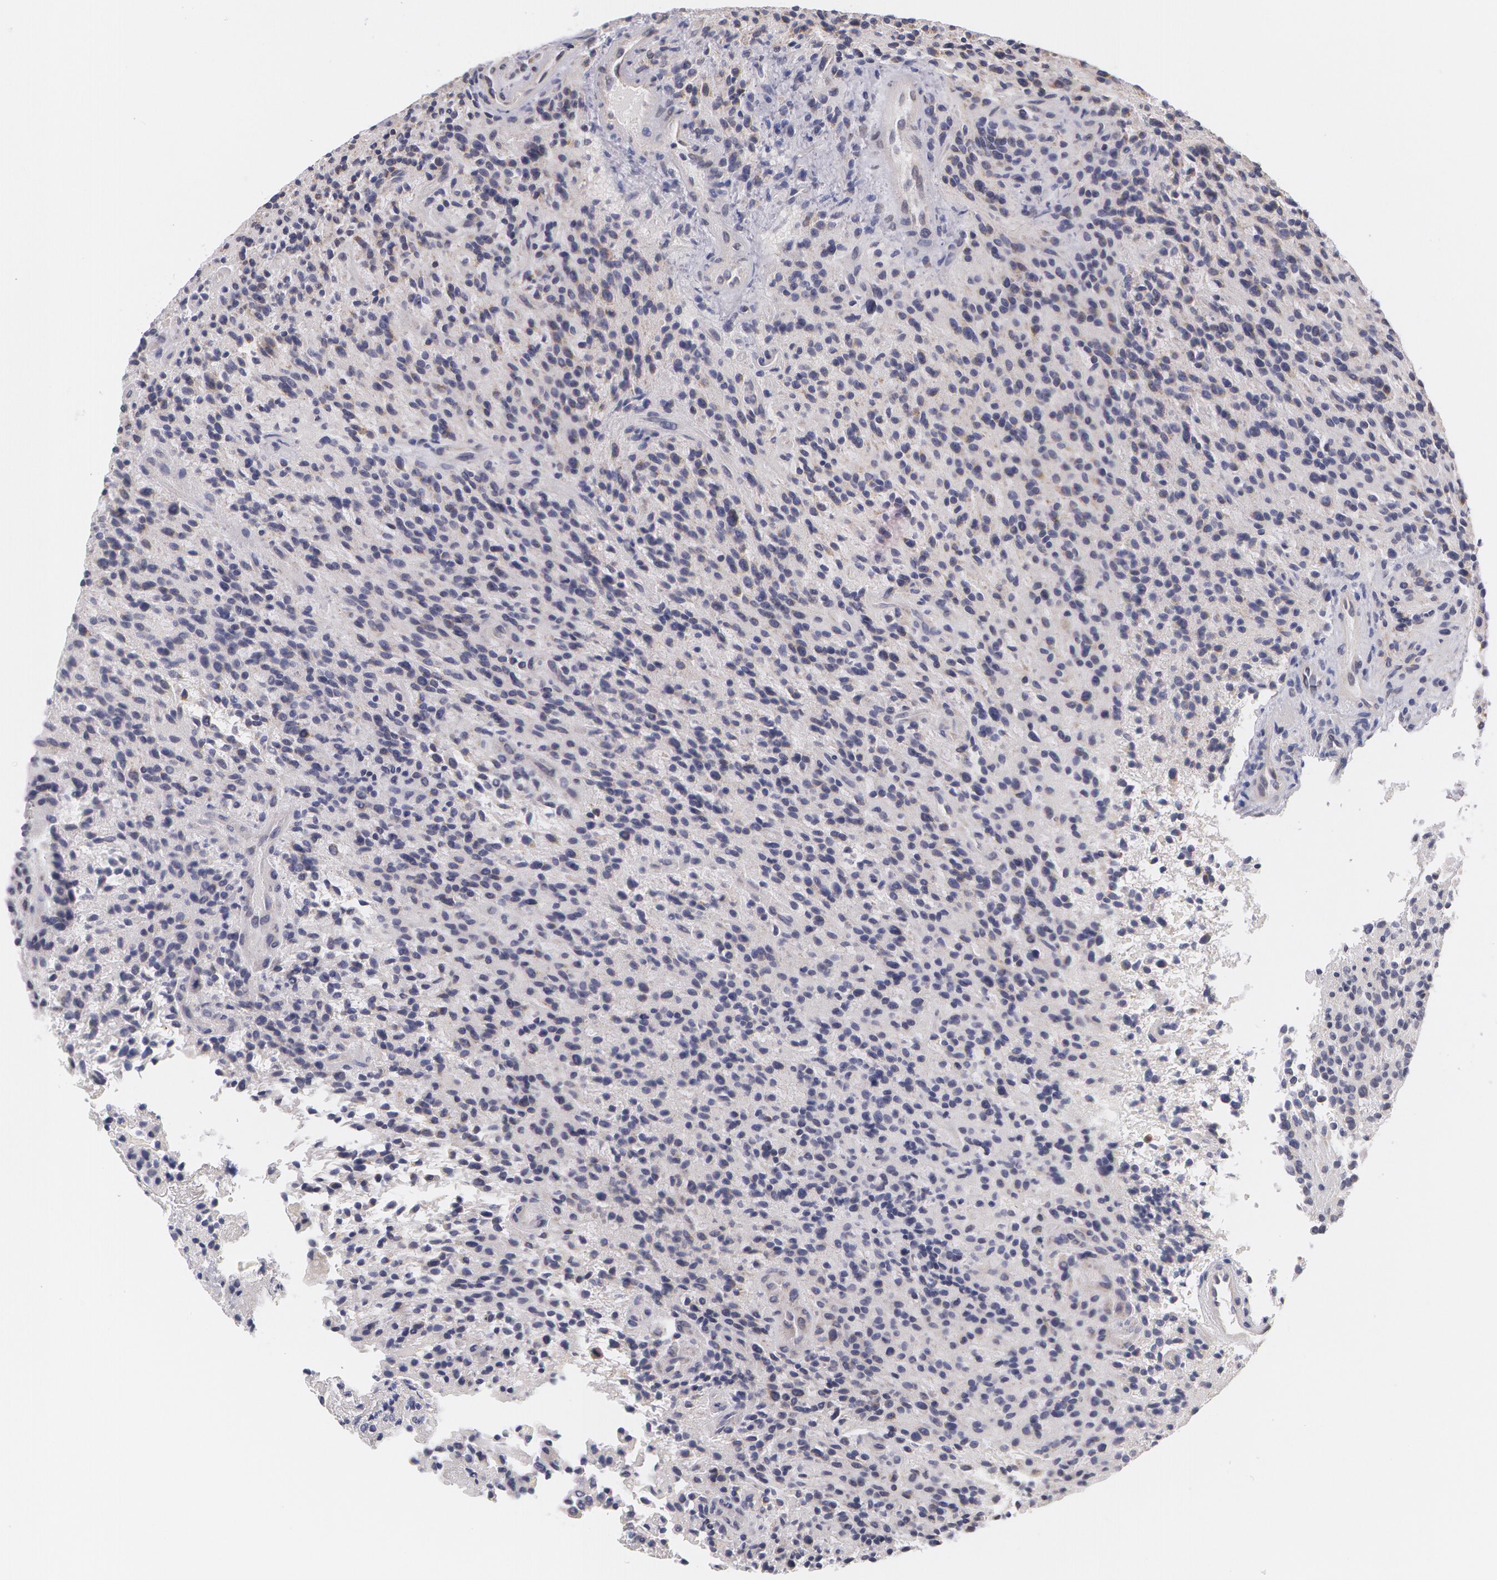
{"staining": {"intensity": "negative", "quantity": "none", "location": "none"}, "tissue": "glioma", "cell_type": "Tumor cells", "image_type": "cancer", "snomed": [{"axis": "morphology", "description": "Glioma, malignant, High grade"}, {"axis": "topography", "description": "Brain"}], "caption": "An IHC micrograph of malignant glioma (high-grade) is shown. There is no staining in tumor cells of malignant glioma (high-grade). (DAB immunohistochemistry with hematoxylin counter stain).", "gene": "KRT18", "patient": {"sex": "female", "age": 13}}